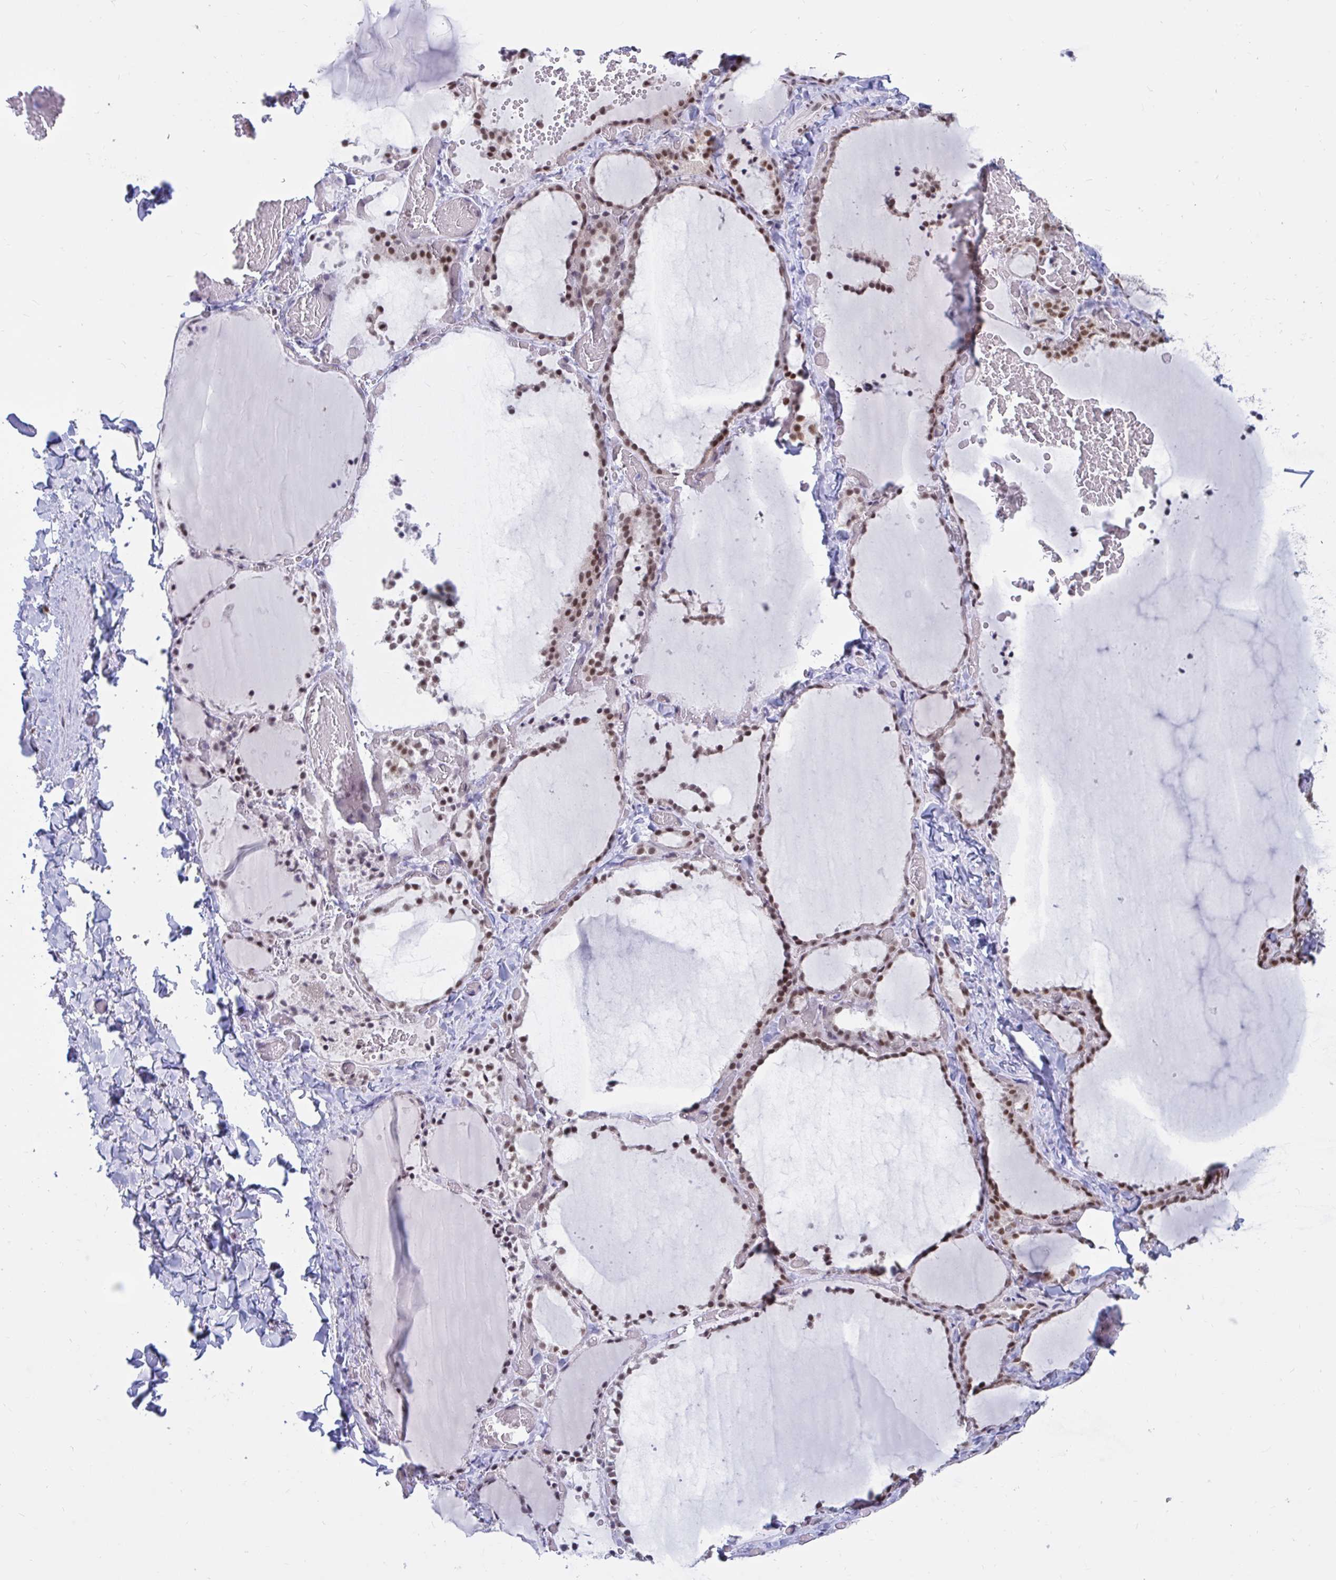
{"staining": {"intensity": "strong", "quantity": ">75%", "location": "nuclear"}, "tissue": "thyroid gland", "cell_type": "Glandular cells", "image_type": "normal", "snomed": [{"axis": "morphology", "description": "Normal tissue, NOS"}, {"axis": "topography", "description": "Thyroid gland"}], "caption": "Thyroid gland stained with DAB IHC shows high levels of strong nuclear positivity in approximately >75% of glandular cells. (Stains: DAB (3,3'-diaminobenzidine) in brown, nuclei in blue, Microscopy: brightfield microscopy at high magnification).", "gene": "PHF10", "patient": {"sex": "female", "age": 22}}